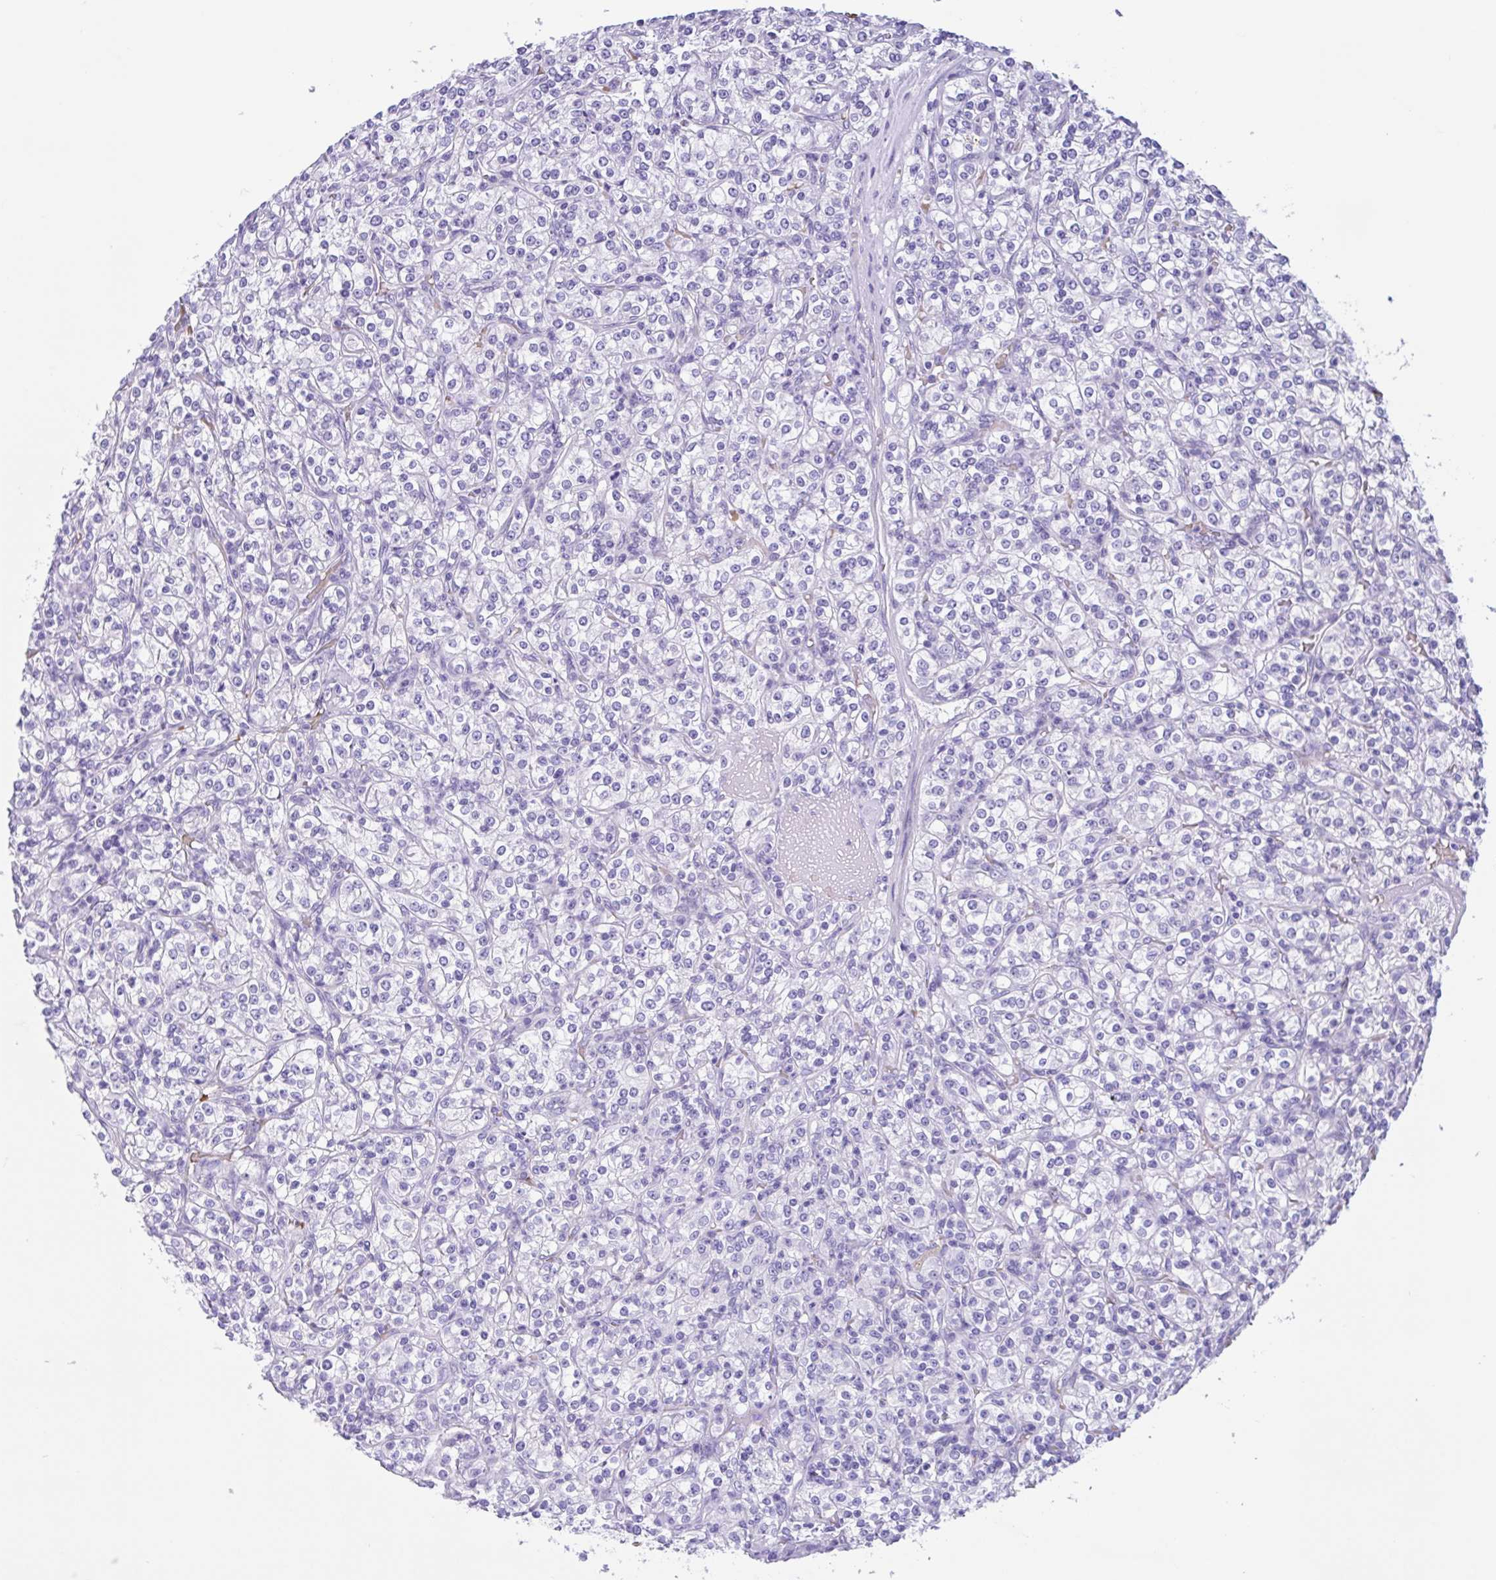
{"staining": {"intensity": "negative", "quantity": "none", "location": "none"}, "tissue": "renal cancer", "cell_type": "Tumor cells", "image_type": "cancer", "snomed": [{"axis": "morphology", "description": "Adenocarcinoma, NOS"}, {"axis": "topography", "description": "Kidney"}], "caption": "Tumor cells show no significant positivity in renal cancer.", "gene": "TMEM79", "patient": {"sex": "male", "age": 77}}